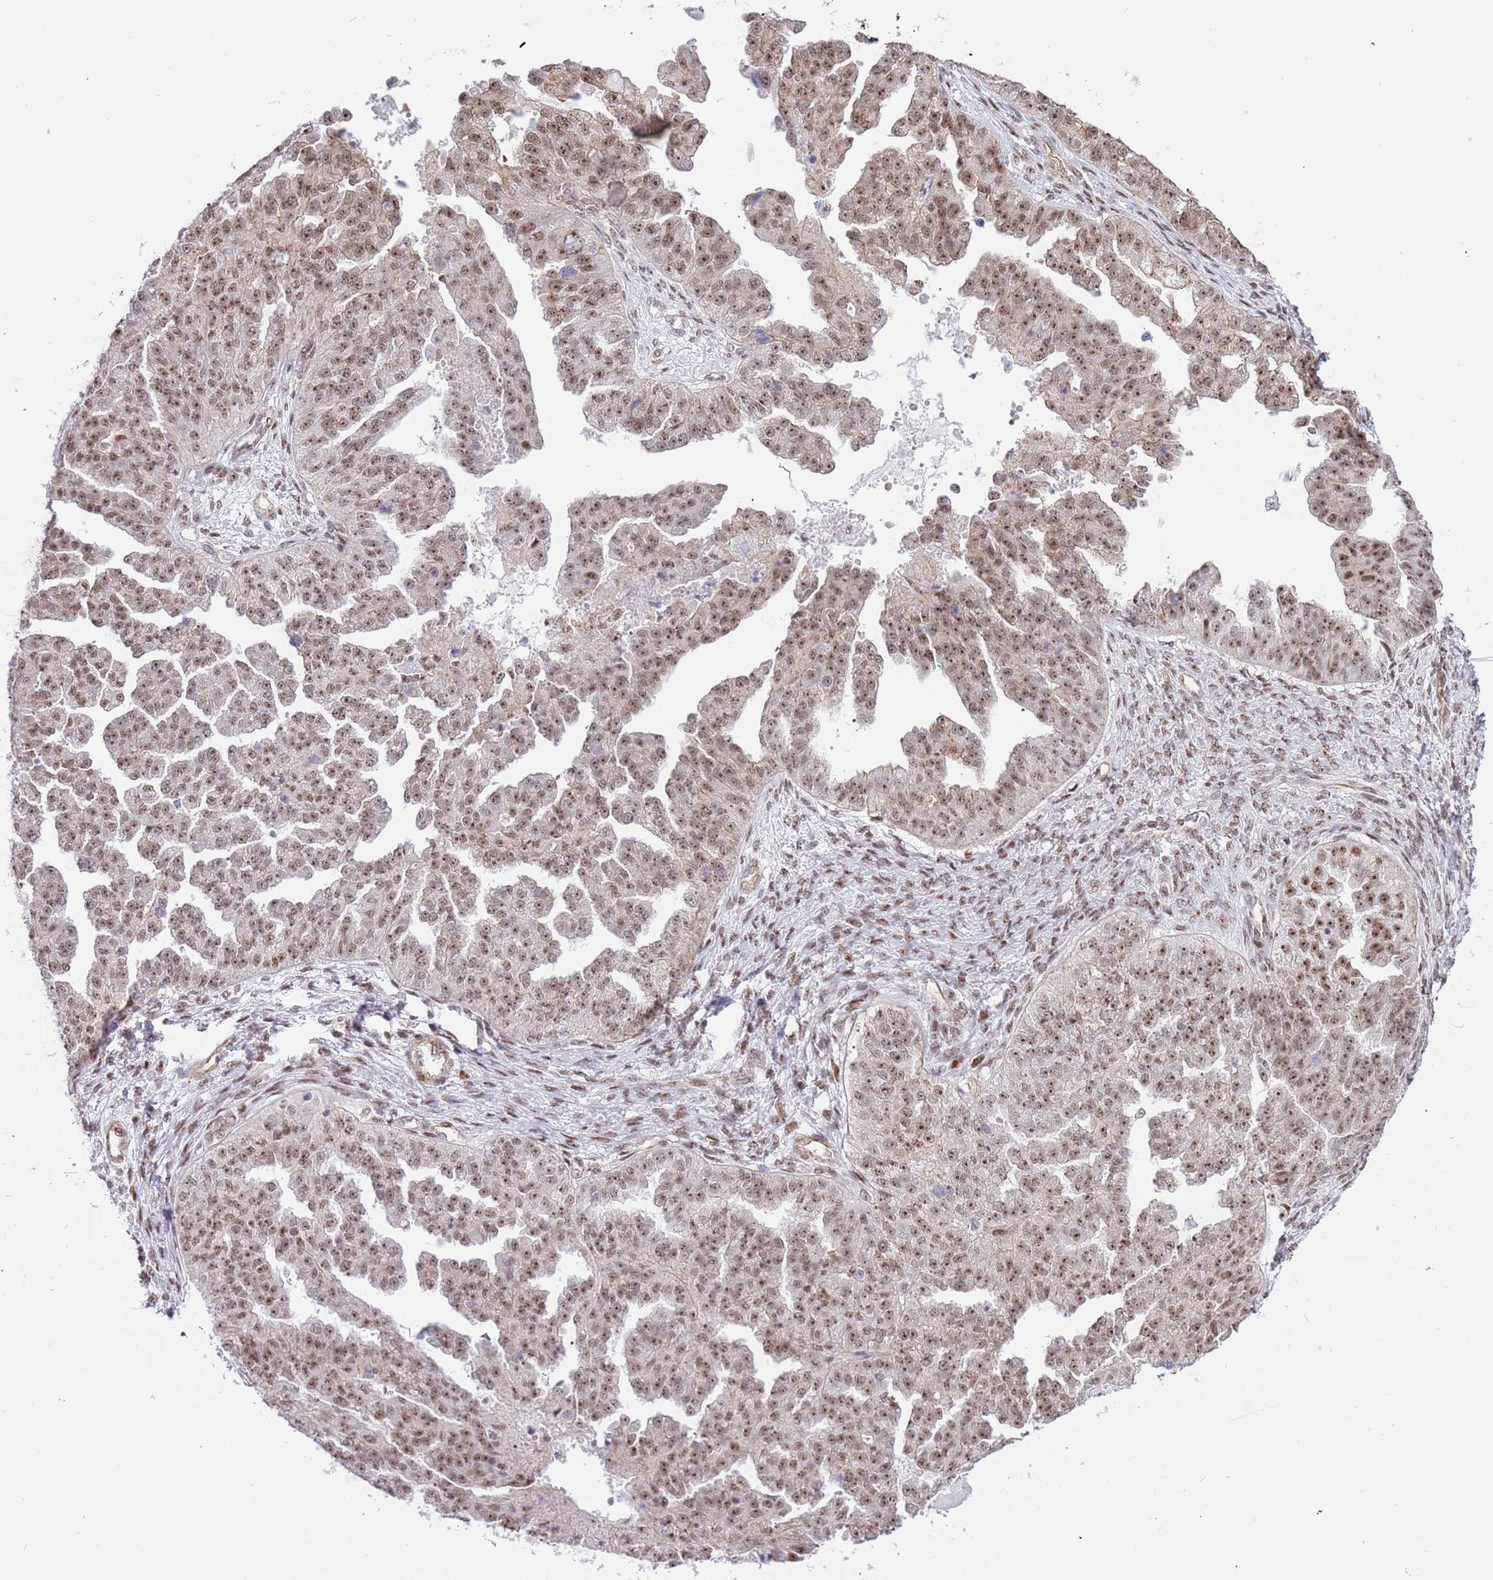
{"staining": {"intensity": "moderate", "quantity": ">75%", "location": "nuclear"}, "tissue": "ovarian cancer", "cell_type": "Tumor cells", "image_type": "cancer", "snomed": [{"axis": "morphology", "description": "Cystadenocarcinoma, serous, NOS"}, {"axis": "topography", "description": "Ovary"}], "caption": "Tumor cells reveal medium levels of moderate nuclear positivity in about >75% of cells in ovarian serous cystadenocarcinoma. Using DAB (brown) and hematoxylin (blue) stains, captured at high magnification using brightfield microscopy.", "gene": "LRMDA", "patient": {"sex": "female", "age": 58}}